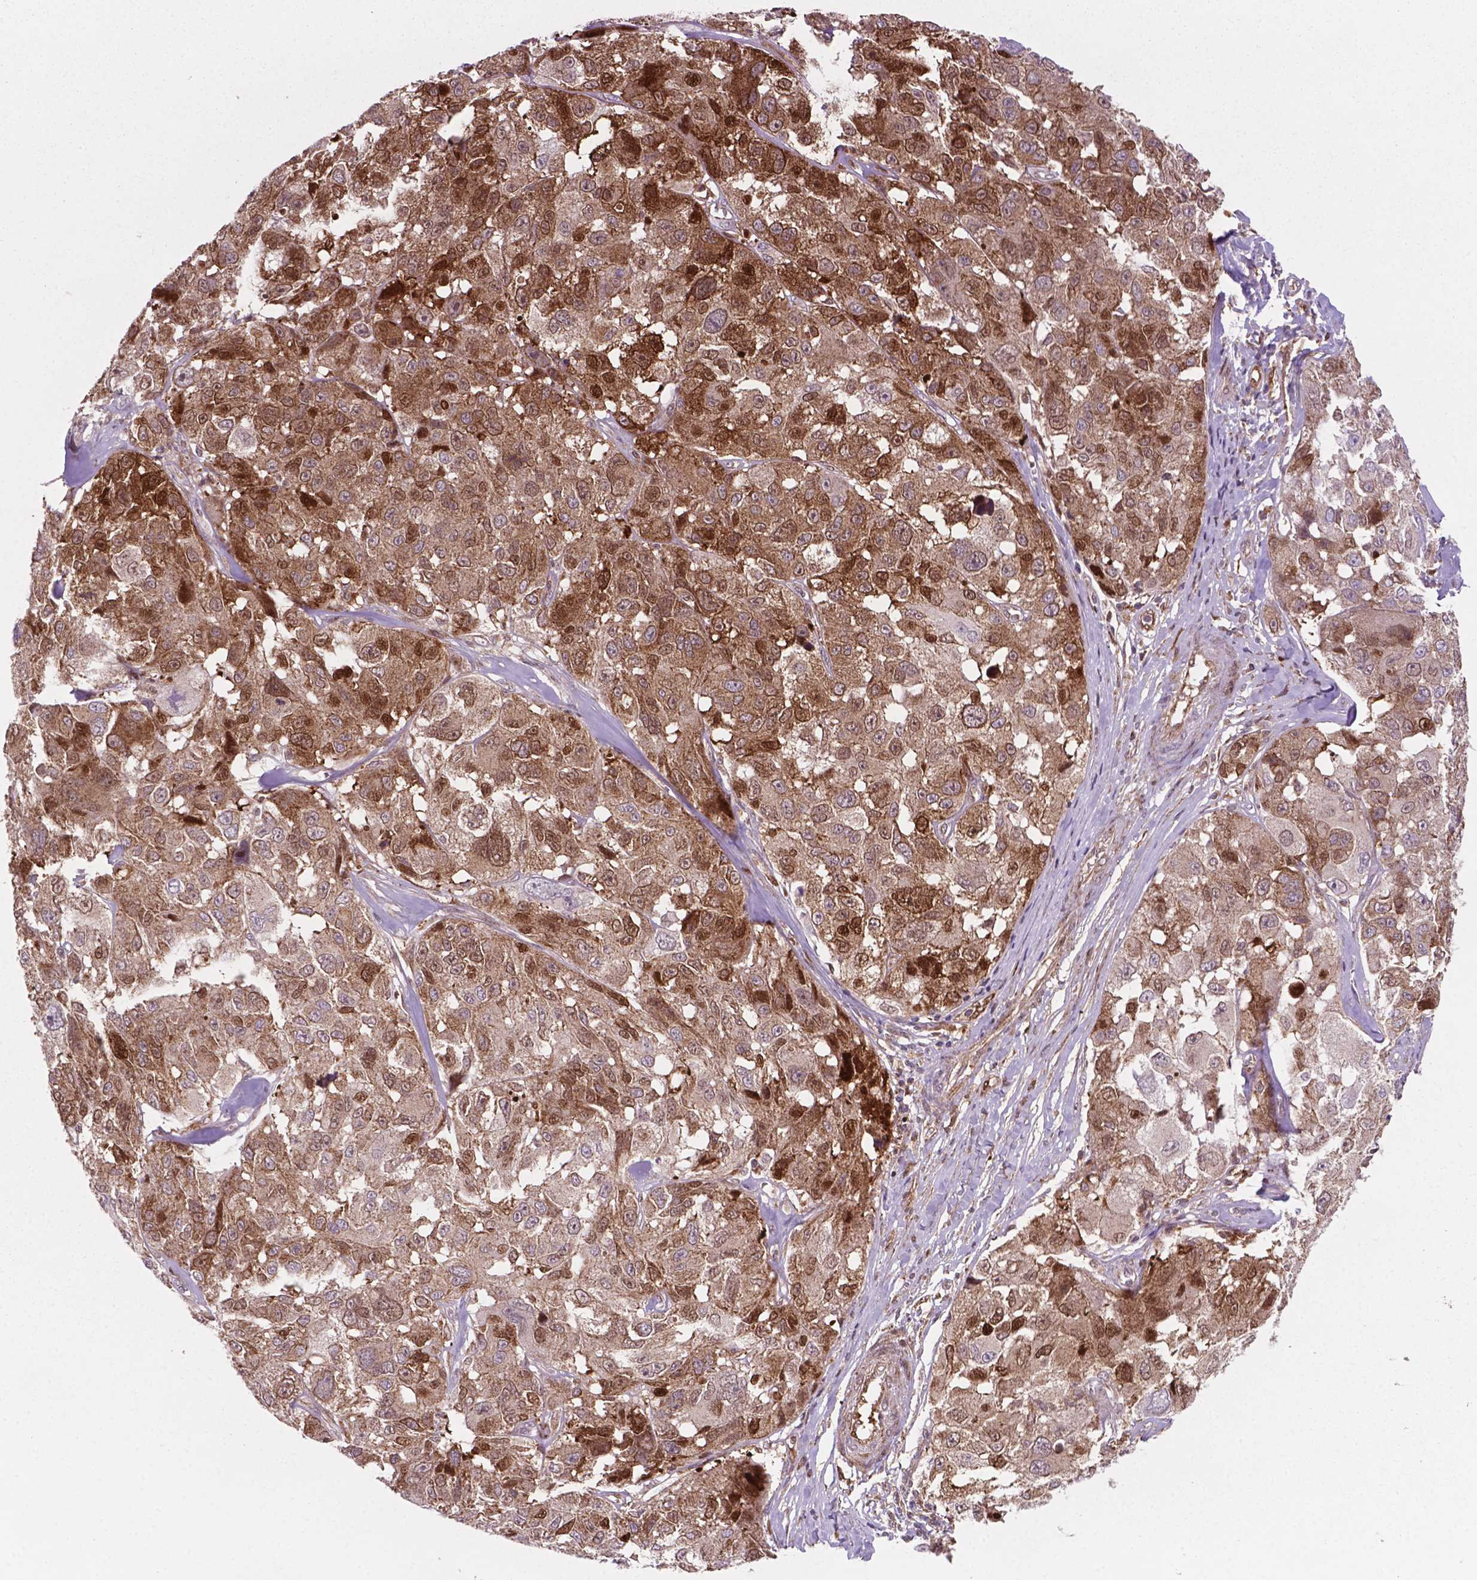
{"staining": {"intensity": "strong", "quantity": ">75%", "location": "cytoplasmic/membranous"}, "tissue": "melanoma", "cell_type": "Tumor cells", "image_type": "cancer", "snomed": [{"axis": "morphology", "description": "Malignant melanoma, NOS"}, {"axis": "topography", "description": "Skin"}], "caption": "This histopathology image exhibits IHC staining of melanoma, with high strong cytoplasmic/membranous positivity in about >75% of tumor cells.", "gene": "LDHA", "patient": {"sex": "female", "age": 66}}